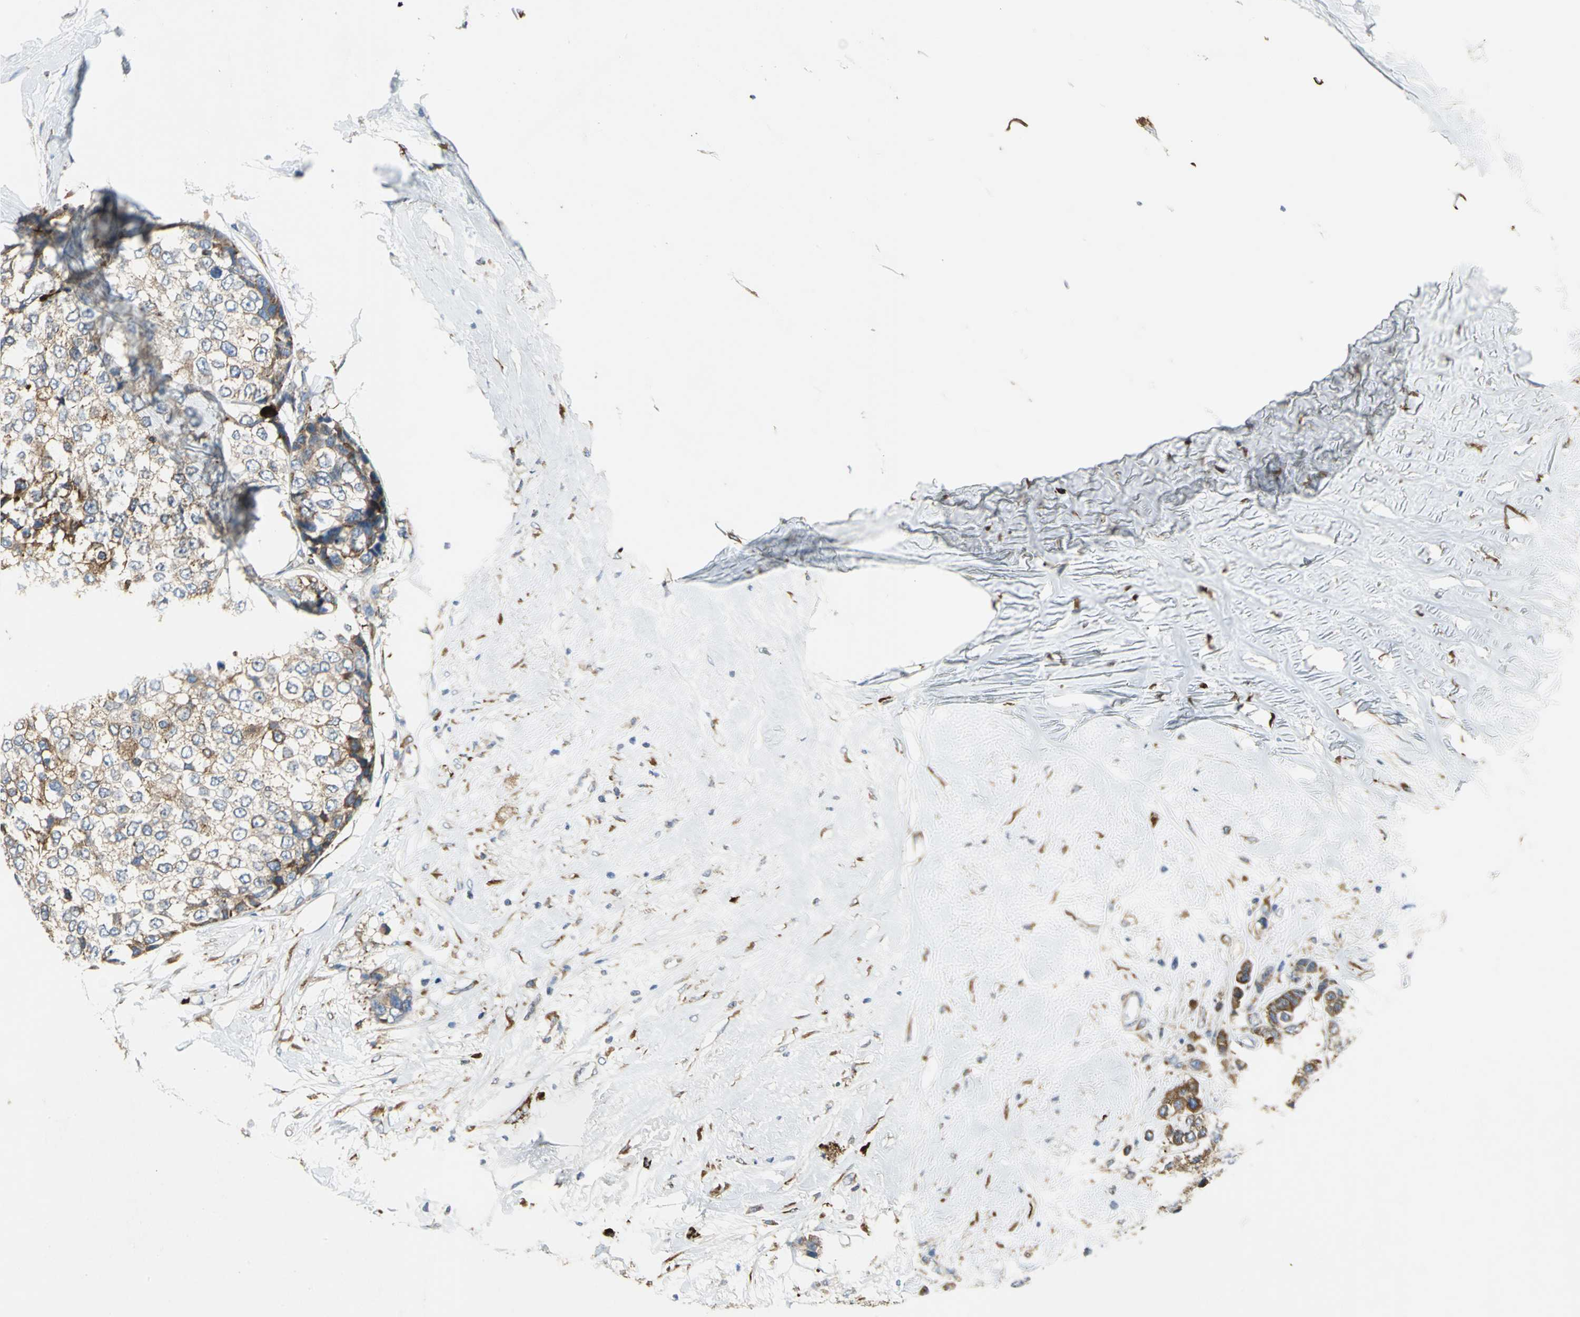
{"staining": {"intensity": "moderate", "quantity": ">75%", "location": "cytoplasmic/membranous"}, "tissue": "breast cancer", "cell_type": "Tumor cells", "image_type": "cancer", "snomed": [{"axis": "morphology", "description": "Duct carcinoma"}, {"axis": "topography", "description": "Breast"}], "caption": "Immunohistochemistry image of human breast invasive ductal carcinoma stained for a protein (brown), which shows medium levels of moderate cytoplasmic/membranous staining in about >75% of tumor cells.", "gene": "SDF2L1", "patient": {"sex": "female", "age": 51}}